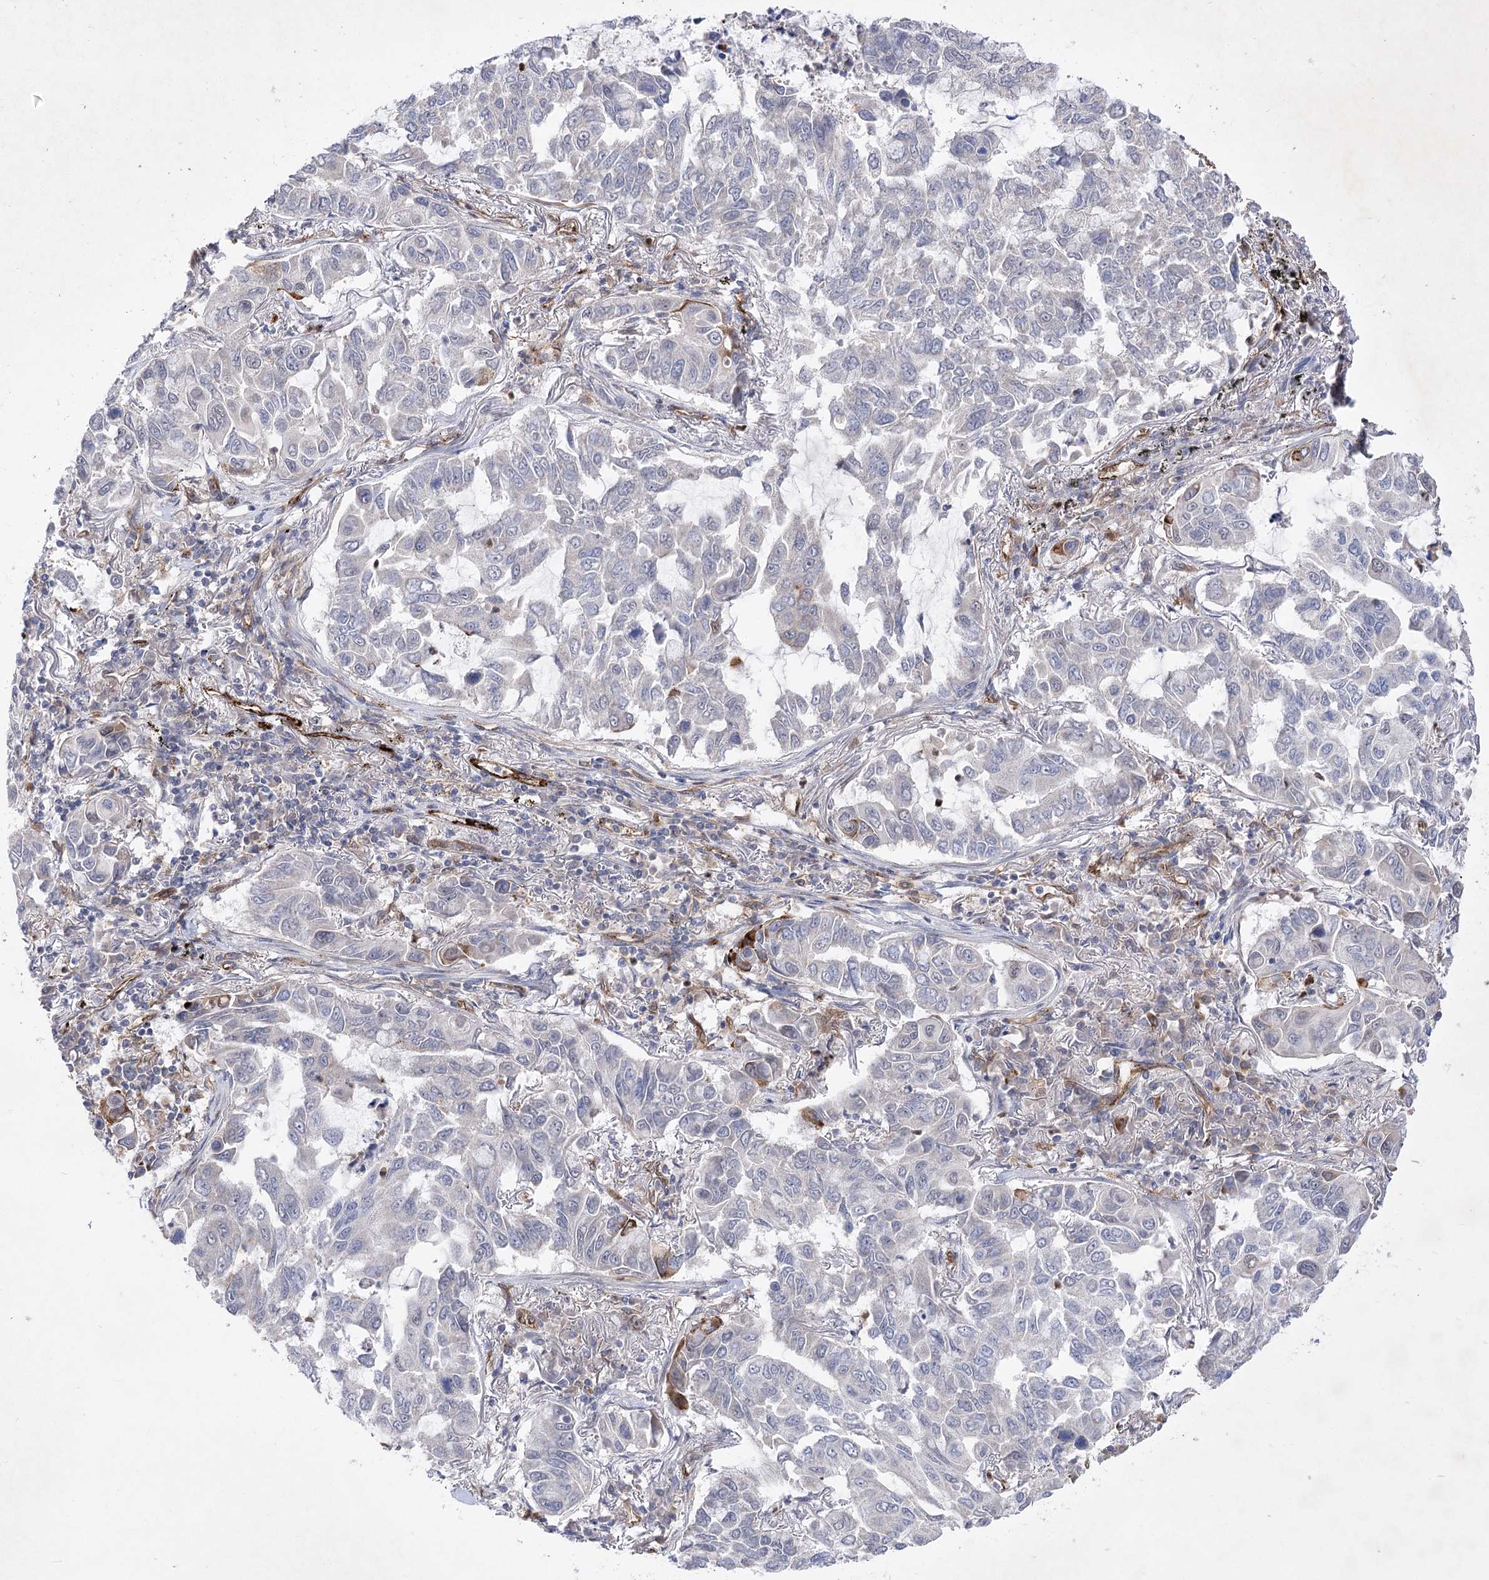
{"staining": {"intensity": "negative", "quantity": "none", "location": "none"}, "tissue": "lung cancer", "cell_type": "Tumor cells", "image_type": "cancer", "snomed": [{"axis": "morphology", "description": "Adenocarcinoma, NOS"}, {"axis": "topography", "description": "Lung"}], "caption": "This is an immunohistochemistry histopathology image of human lung adenocarcinoma. There is no positivity in tumor cells.", "gene": "ARHGAP31", "patient": {"sex": "male", "age": 64}}